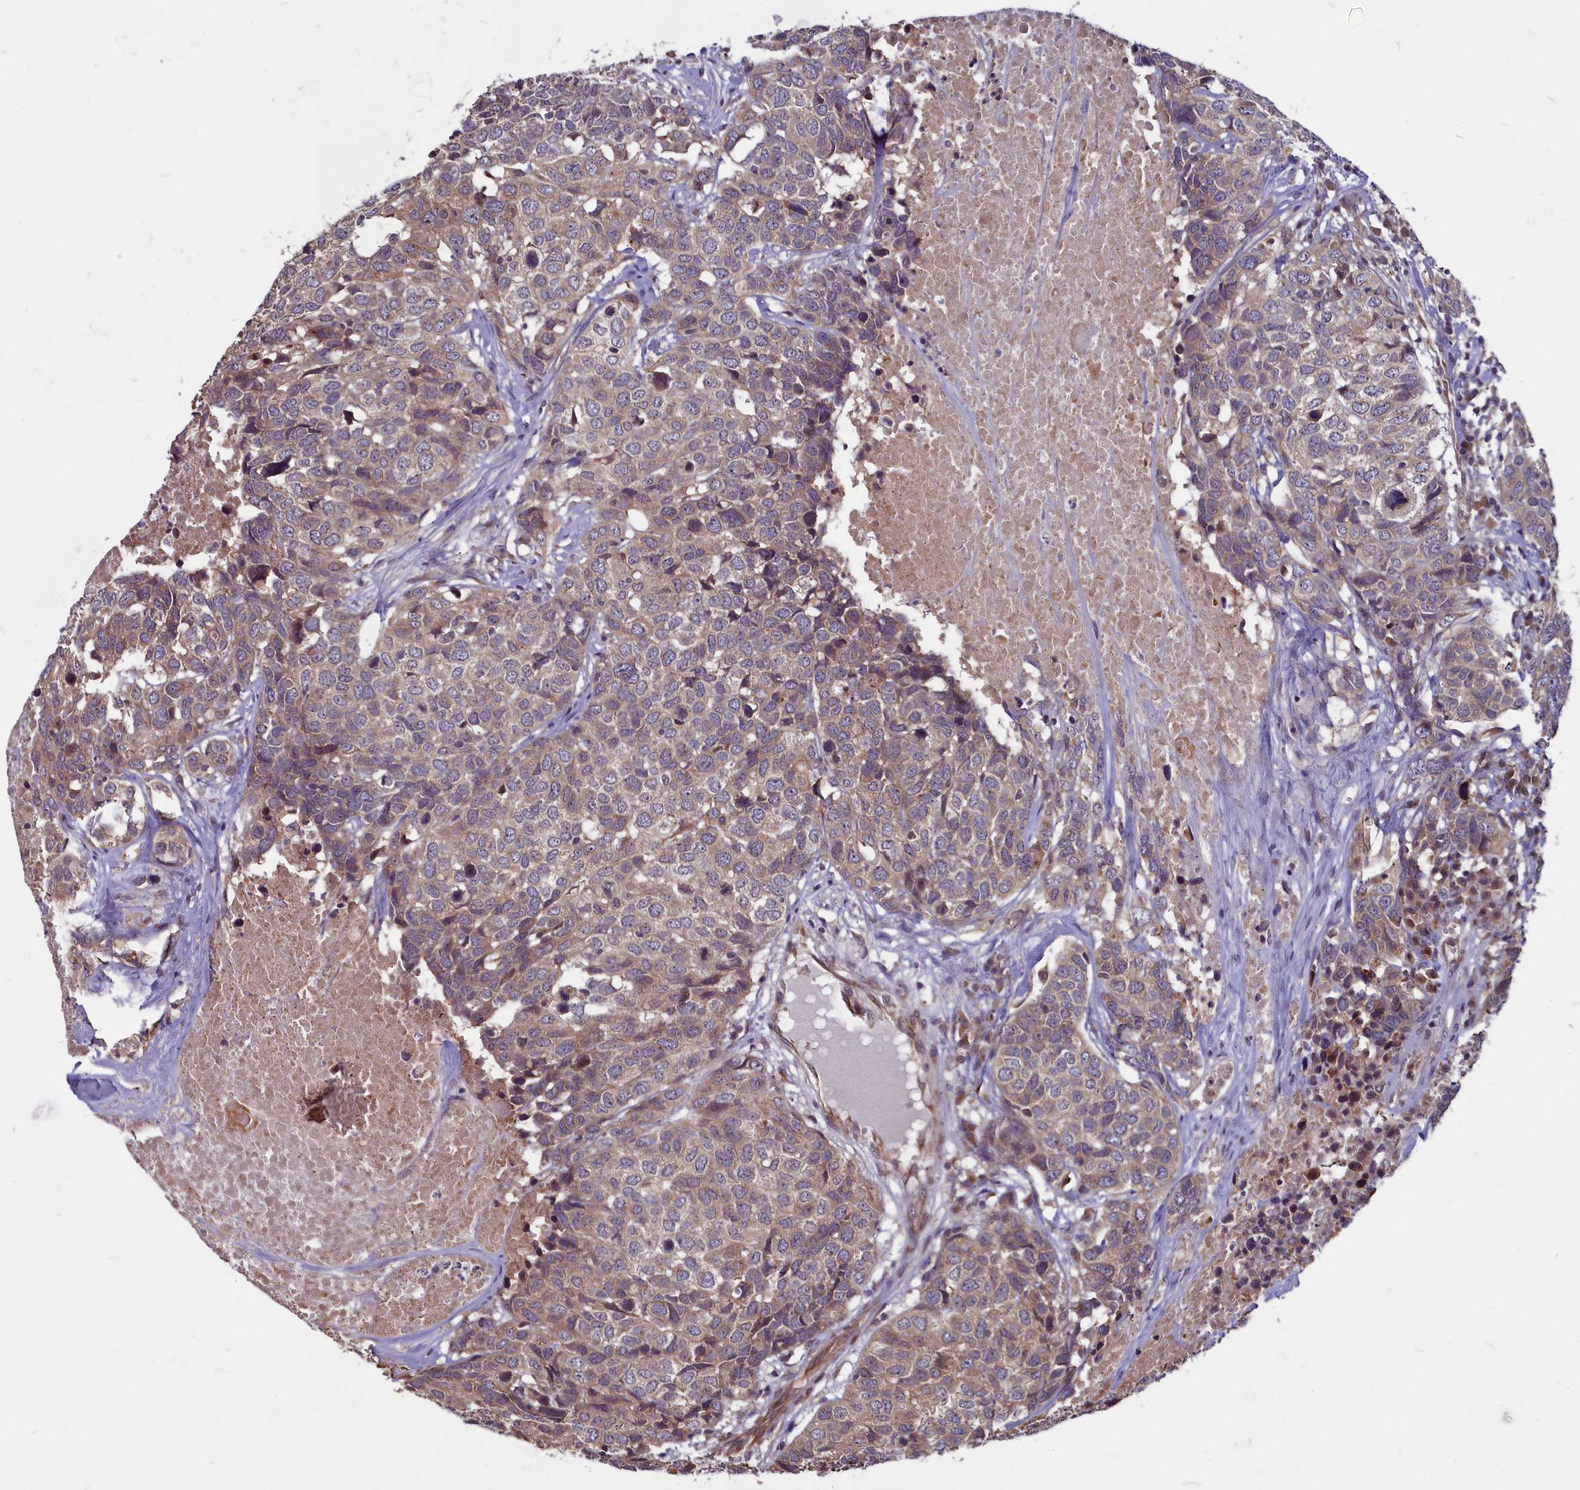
{"staining": {"intensity": "moderate", "quantity": ">75%", "location": "cytoplasmic/membranous"}, "tissue": "head and neck cancer", "cell_type": "Tumor cells", "image_type": "cancer", "snomed": [{"axis": "morphology", "description": "Squamous cell carcinoma, NOS"}, {"axis": "topography", "description": "Head-Neck"}], "caption": "DAB (3,3'-diaminobenzidine) immunohistochemical staining of head and neck cancer demonstrates moderate cytoplasmic/membranous protein positivity in approximately >75% of tumor cells.", "gene": "MYCBP", "patient": {"sex": "male", "age": 66}}